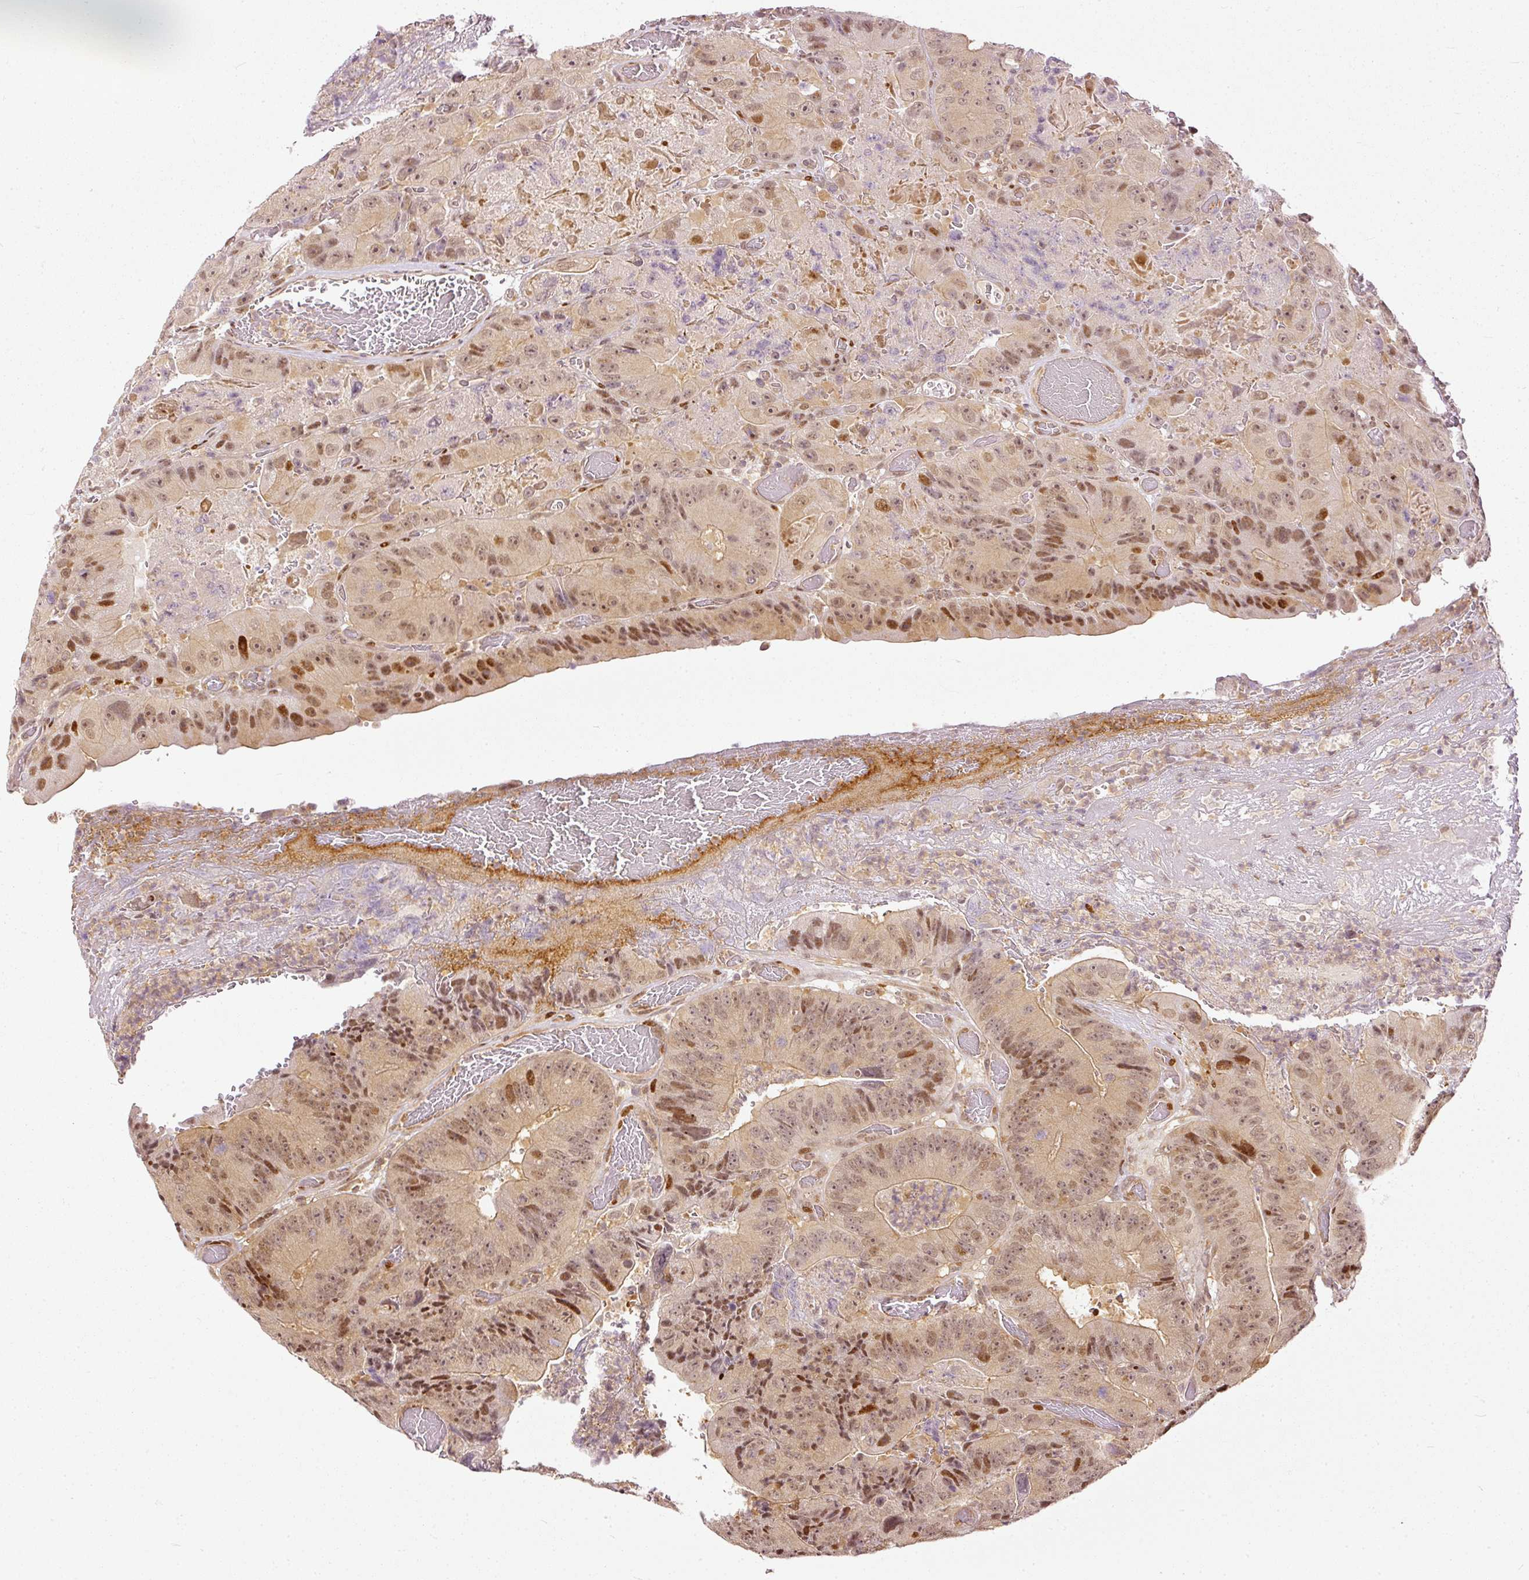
{"staining": {"intensity": "moderate", "quantity": ">75%", "location": "nuclear"}, "tissue": "colorectal cancer", "cell_type": "Tumor cells", "image_type": "cancer", "snomed": [{"axis": "morphology", "description": "Adenocarcinoma, NOS"}, {"axis": "topography", "description": "Colon"}], "caption": "About >75% of tumor cells in human colorectal cancer (adenocarcinoma) display moderate nuclear protein expression as visualized by brown immunohistochemical staining.", "gene": "ZNF778", "patient": {"sex": "female", "age": 86}}